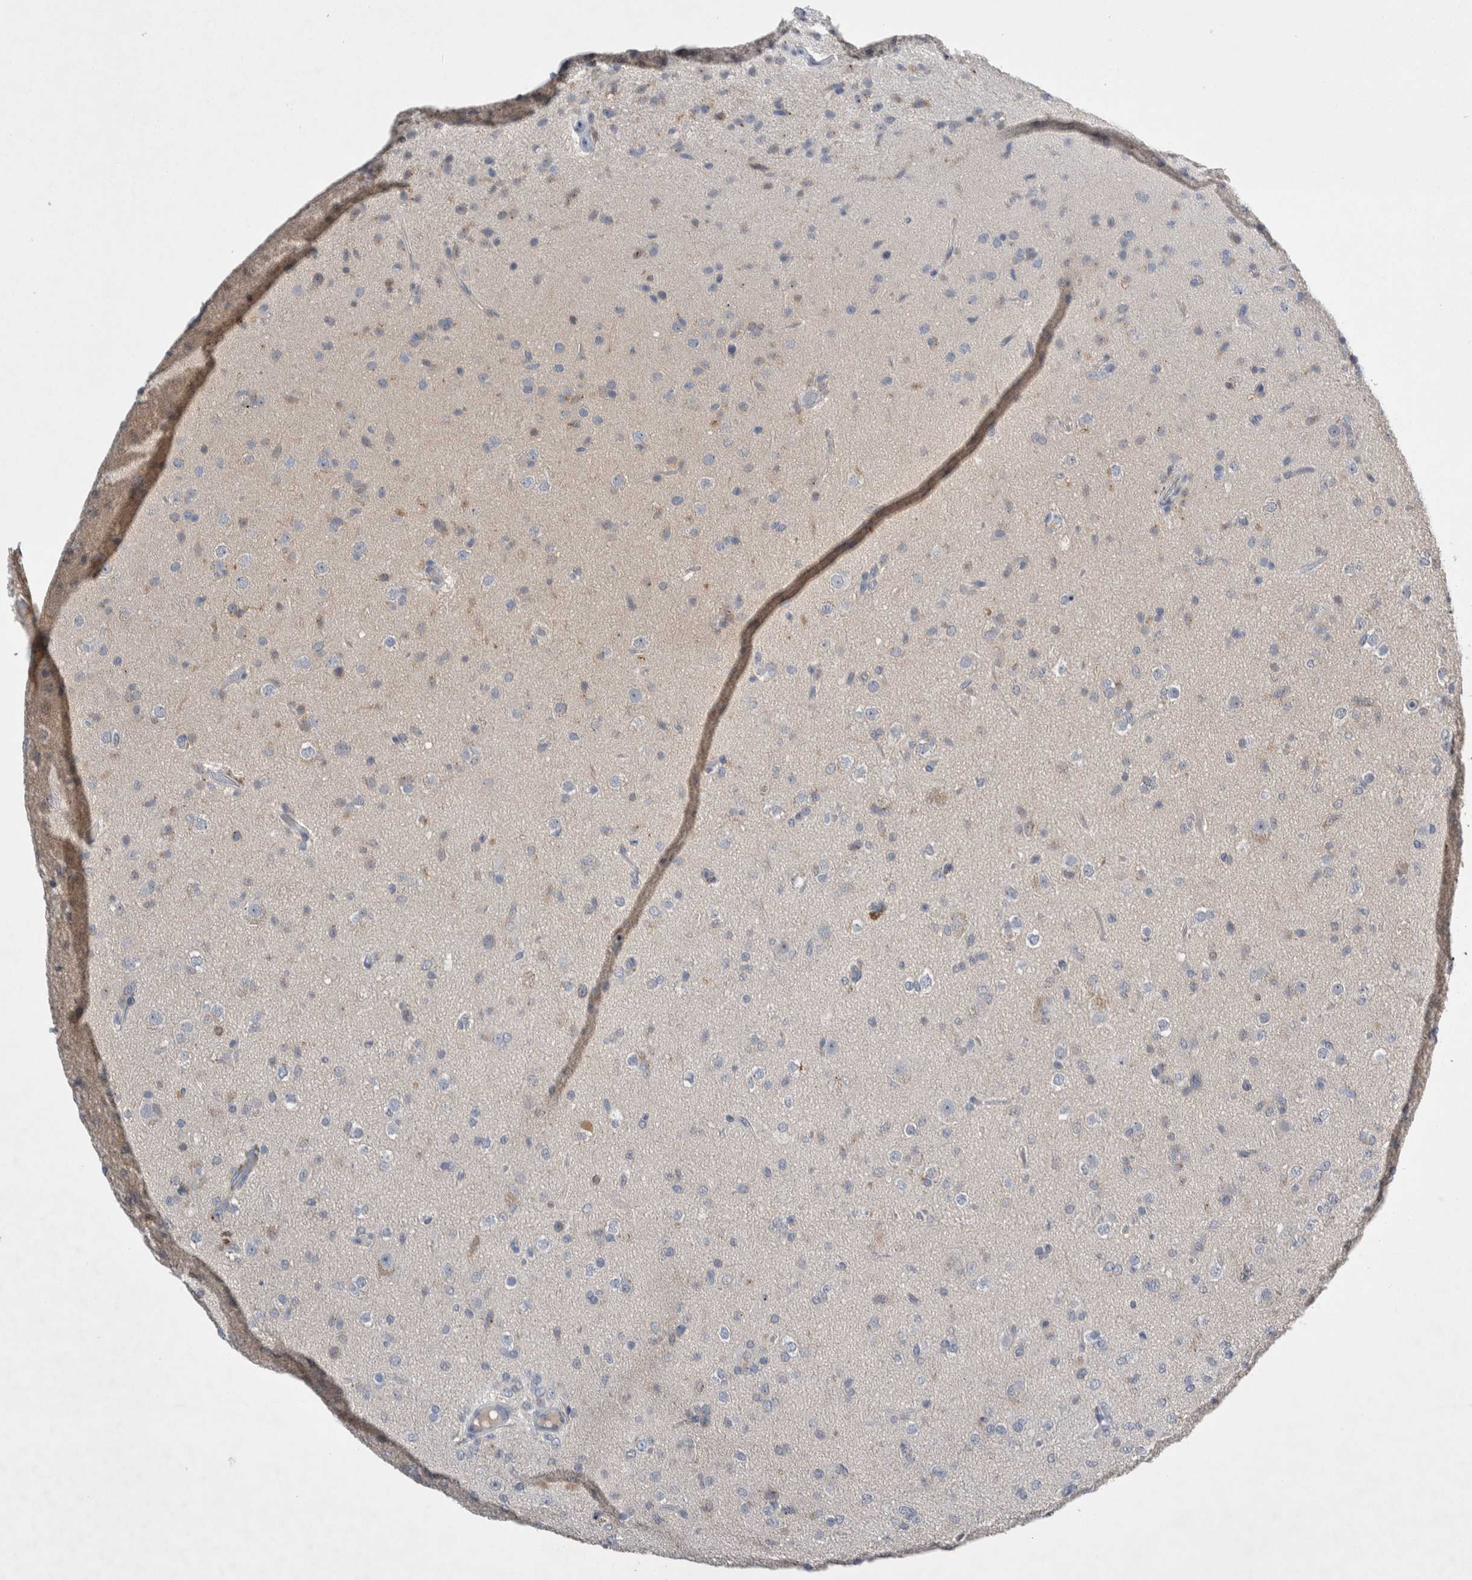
{"staining": {"intensity": "negative", "quantity": "none", "location": "none"}, "tissue": "glioma", "cell_type": "Tumor cells", "image_type": "cancer", "snomed": [{"axis": "morphology", "description": "Glioma, malignant, Low grade"}, {"axis": "topography", "description": "Brain"}], "caption": "This is an immunohistochemistry (IHC) image of human malignant glioma (low-grade). There is no expression in tumor cells.", "gene": "CEP131", "patient": {"sex": "male", "age": 65}}